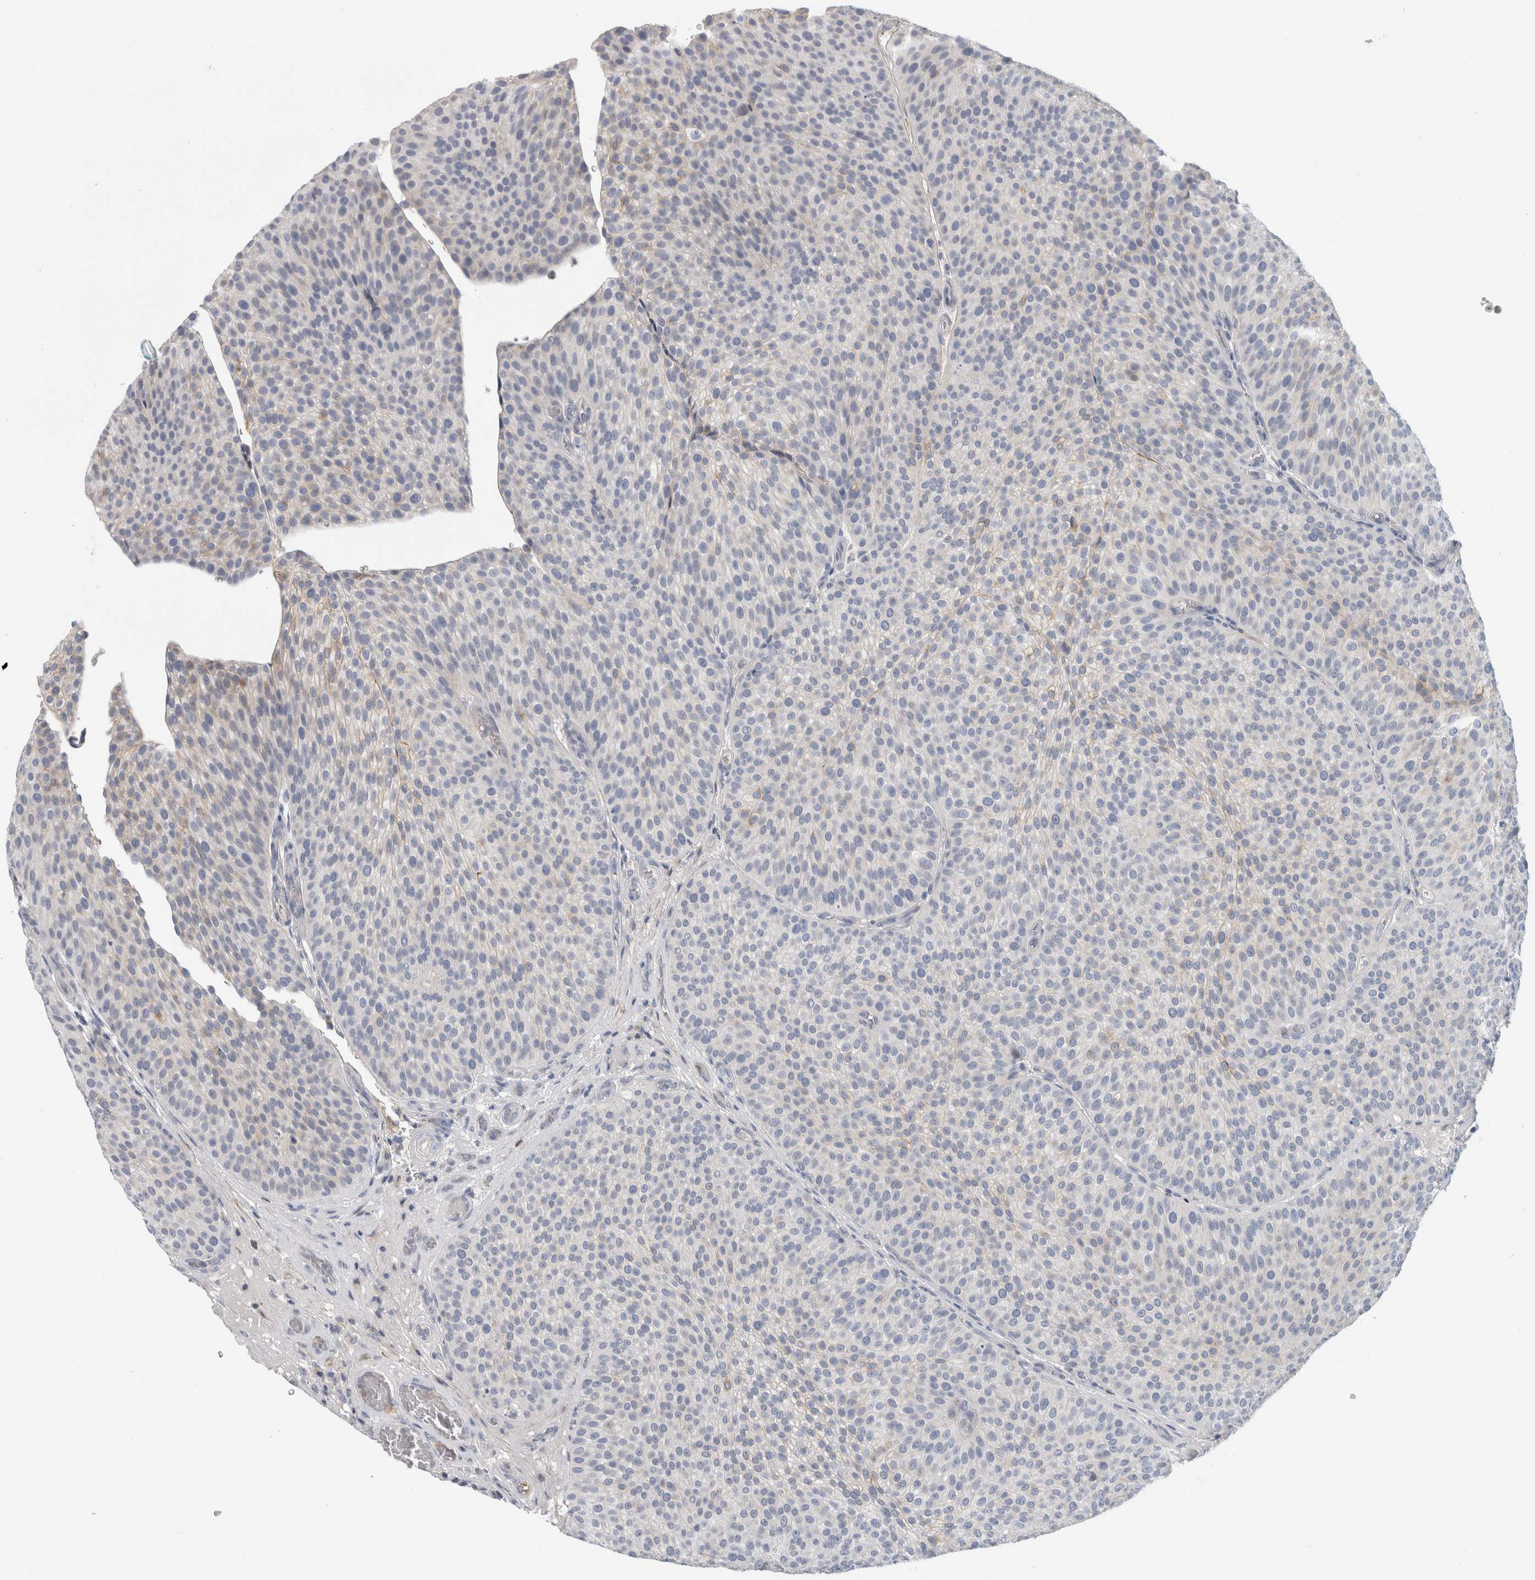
{"staining": {"intensity": "weak", "quantity": "<25%", "location": "cytoplasmic/membranous"}, "tissue": "urothelial cancer", "cell_type": "Tumor cells", "image_type": "cancer", "snomed": [{"axis": "morphology", "description": "Normal tissue, NOS"}, {"axis": "morphology", "description": "Urothelial carcinoma, Low grade"}, {"axis": "topography", "description": "Smooth muscle"}, {"axis": "topography", "description": "Urinary bladder"}], "caption": "DAB (3,3'-diaminobenzidine) immunohistochemical staining of low-grade urothelial carcinoma demonstrates no significant staining in tumor cells. The staining was performed using DAB to visualize the protein expression in brown, while the nuclei were stained in blue with hematoxylin (Magnification: 20x).", "gene": "CD55", "patient": {"sex": "male", "age": 60}}